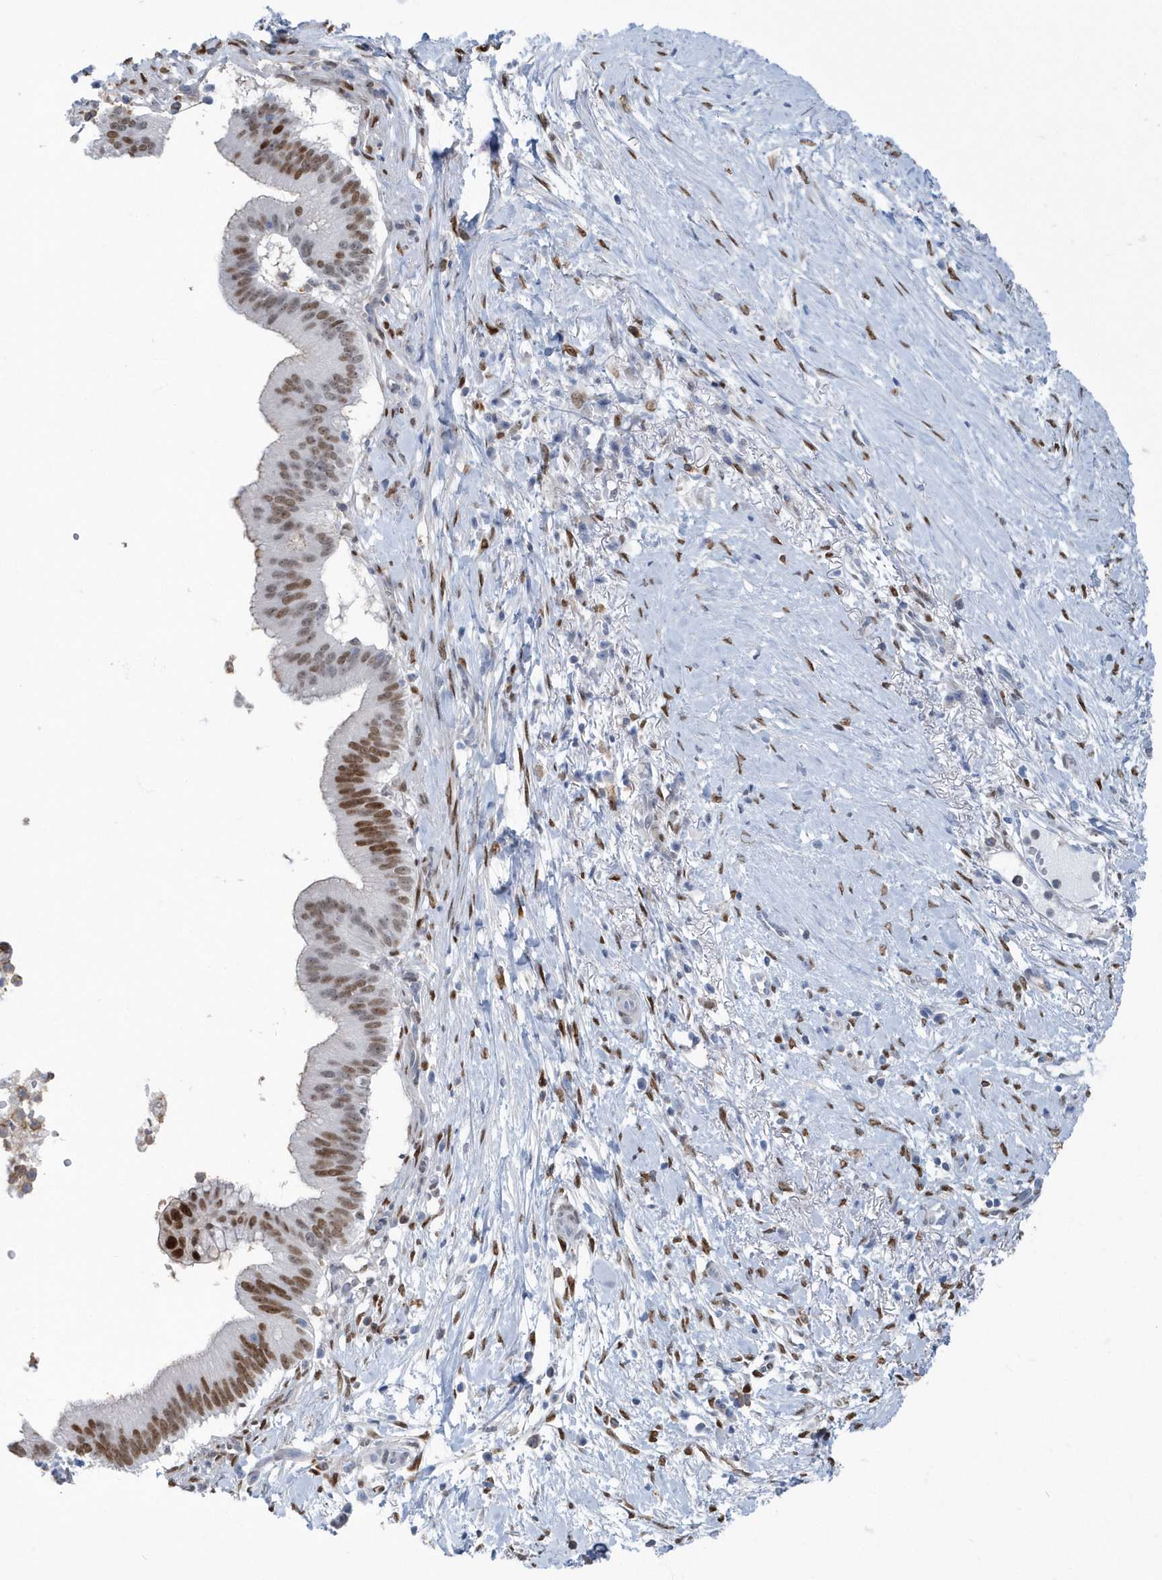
{"staining": {"intensity": "moderate", "quantity": ">75%", "location": "nuclear"}, "tissue": "pancreatic cancer", "cell_type": "Tumor cells", "image_type": "cancer", "snomed": [{"axis": "morphology", "description": "Adenocarcinoma, NOS"}, {"axis": "topography", "description": "Pancreas"}], "caption": "An image showing moderate nuclear staining in about >75% of tumor cells in pancreatic adenocarcinoma, as visualized by brown immunohistochemical staining.", "gene": "MACROH2A2", "patient": {"sex": "male", "age": 68}}